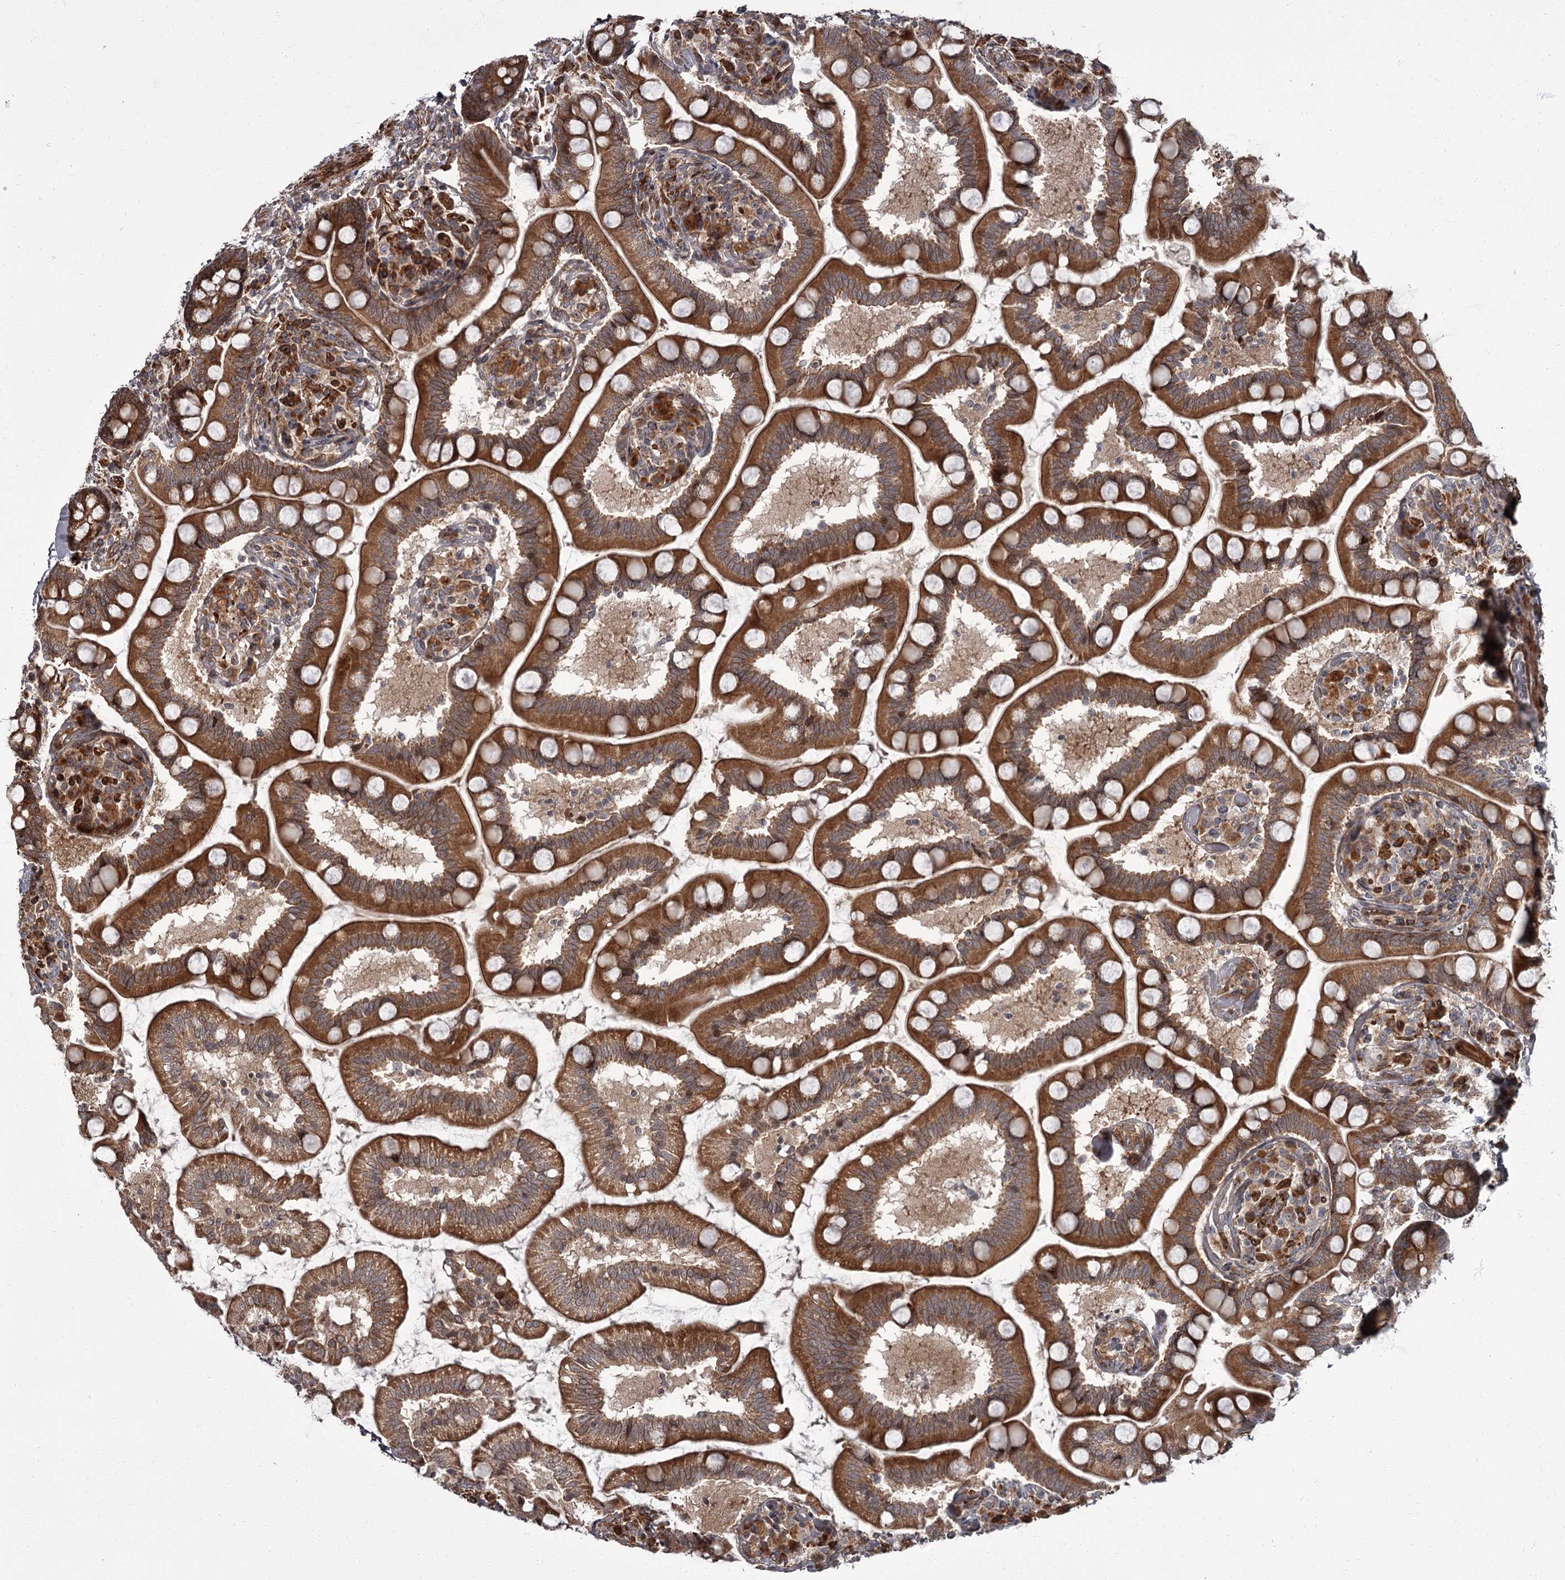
{"staining": {"intensity": "strong", "quantity": ">75%", "location": "cytoplasmic/membranous"}, "tissue": "small intestine", "cell_type": "Glandular cells", "image_type": "normal", "snomed": [{"axis": "morphology", "description": "Normal tissue, NOS"}, {"axis": "topography", "description": "Small intestine"}], "caption": "An immunohistochemistry photomicrograph of unremarkable tissue is shown. Protein staining in brown shows strong cytoplasmic/membranous positivity in small intestine within glandular cells. Immunohistochemistry stains the protein of interest in brown and the nuclei are stained blue.", "gene": "THAP9", "patient": {"sex": "female", "age": 64}}